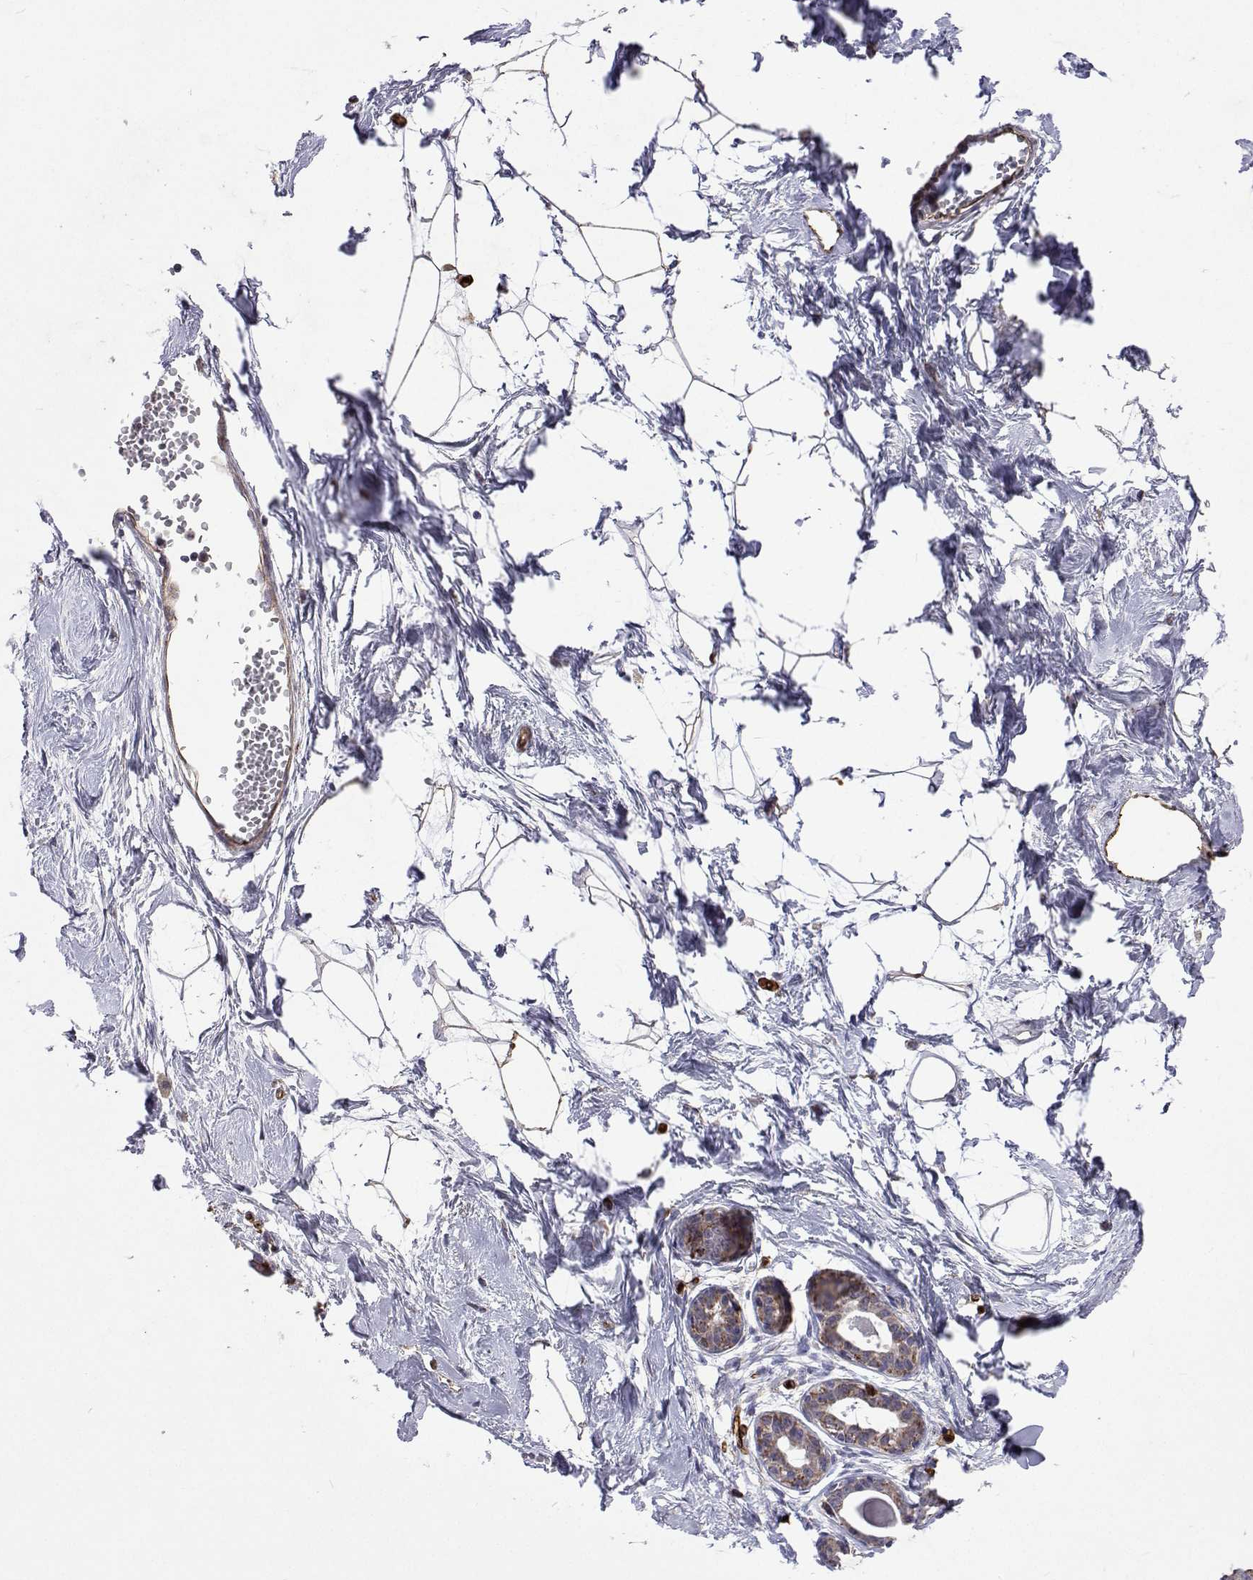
{"staining": {"intensity": "negative", "quantity": "none", "location": "none"}, "tissue": "breast", "cell_type": "Adipocytes", "image_type": "normal", "snomed": [{"axis": "morphology", "description": "Normal tissue, NOS"}, {"axis": "topography", "description": "Breast"}], "caption": "This is an immunohistochemistry (IHC) histopathology image of benign breast. There is no staining in adipocytes.", "gene": "DHTKD1", "patient": {"sex": "female", "age": 45}}